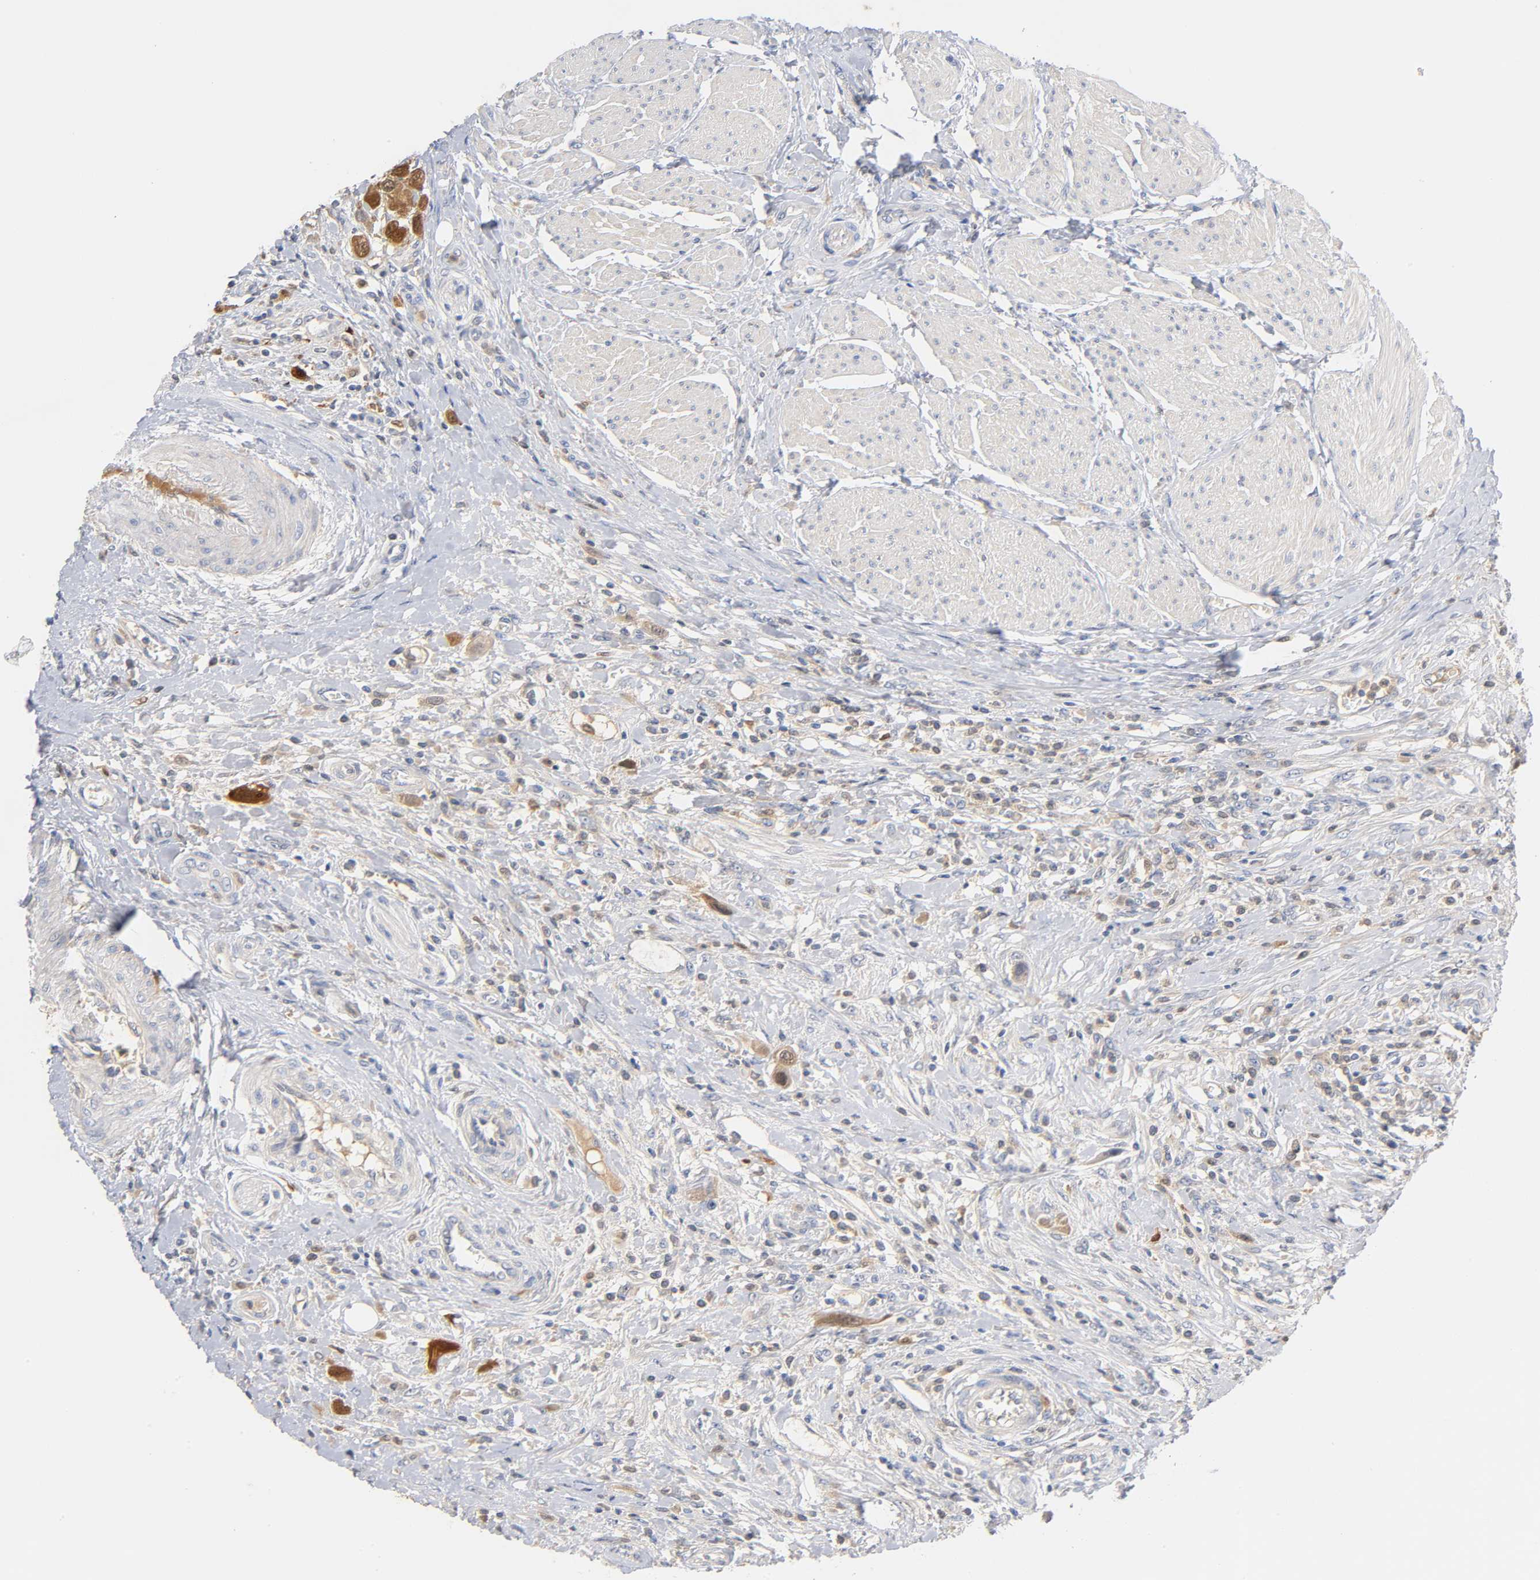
{"staining": {"intensity": "moderate", "quantity": ">75%", "location": "cytoplasmic/membranous,nuclear"}, "tissue": "urothelial cancer", "cell_type": "Tumor cells", "image_type": "cancer", "snomed": [{"axis": "morphology", "description": "Urothelial carcinoma, High grade"}, {"axis": "topography", "description": "Urinary bladder"}], "caption": "A brown stain shows moderate cytoplasmic/membranous and nuclear positivity of a protein in human urothelial cancer tumor cells. The protein is shown in brown color, while the nuclei are stained blue.", "gene": "IL18", "patient": {"sex": "male", "age": 50}}